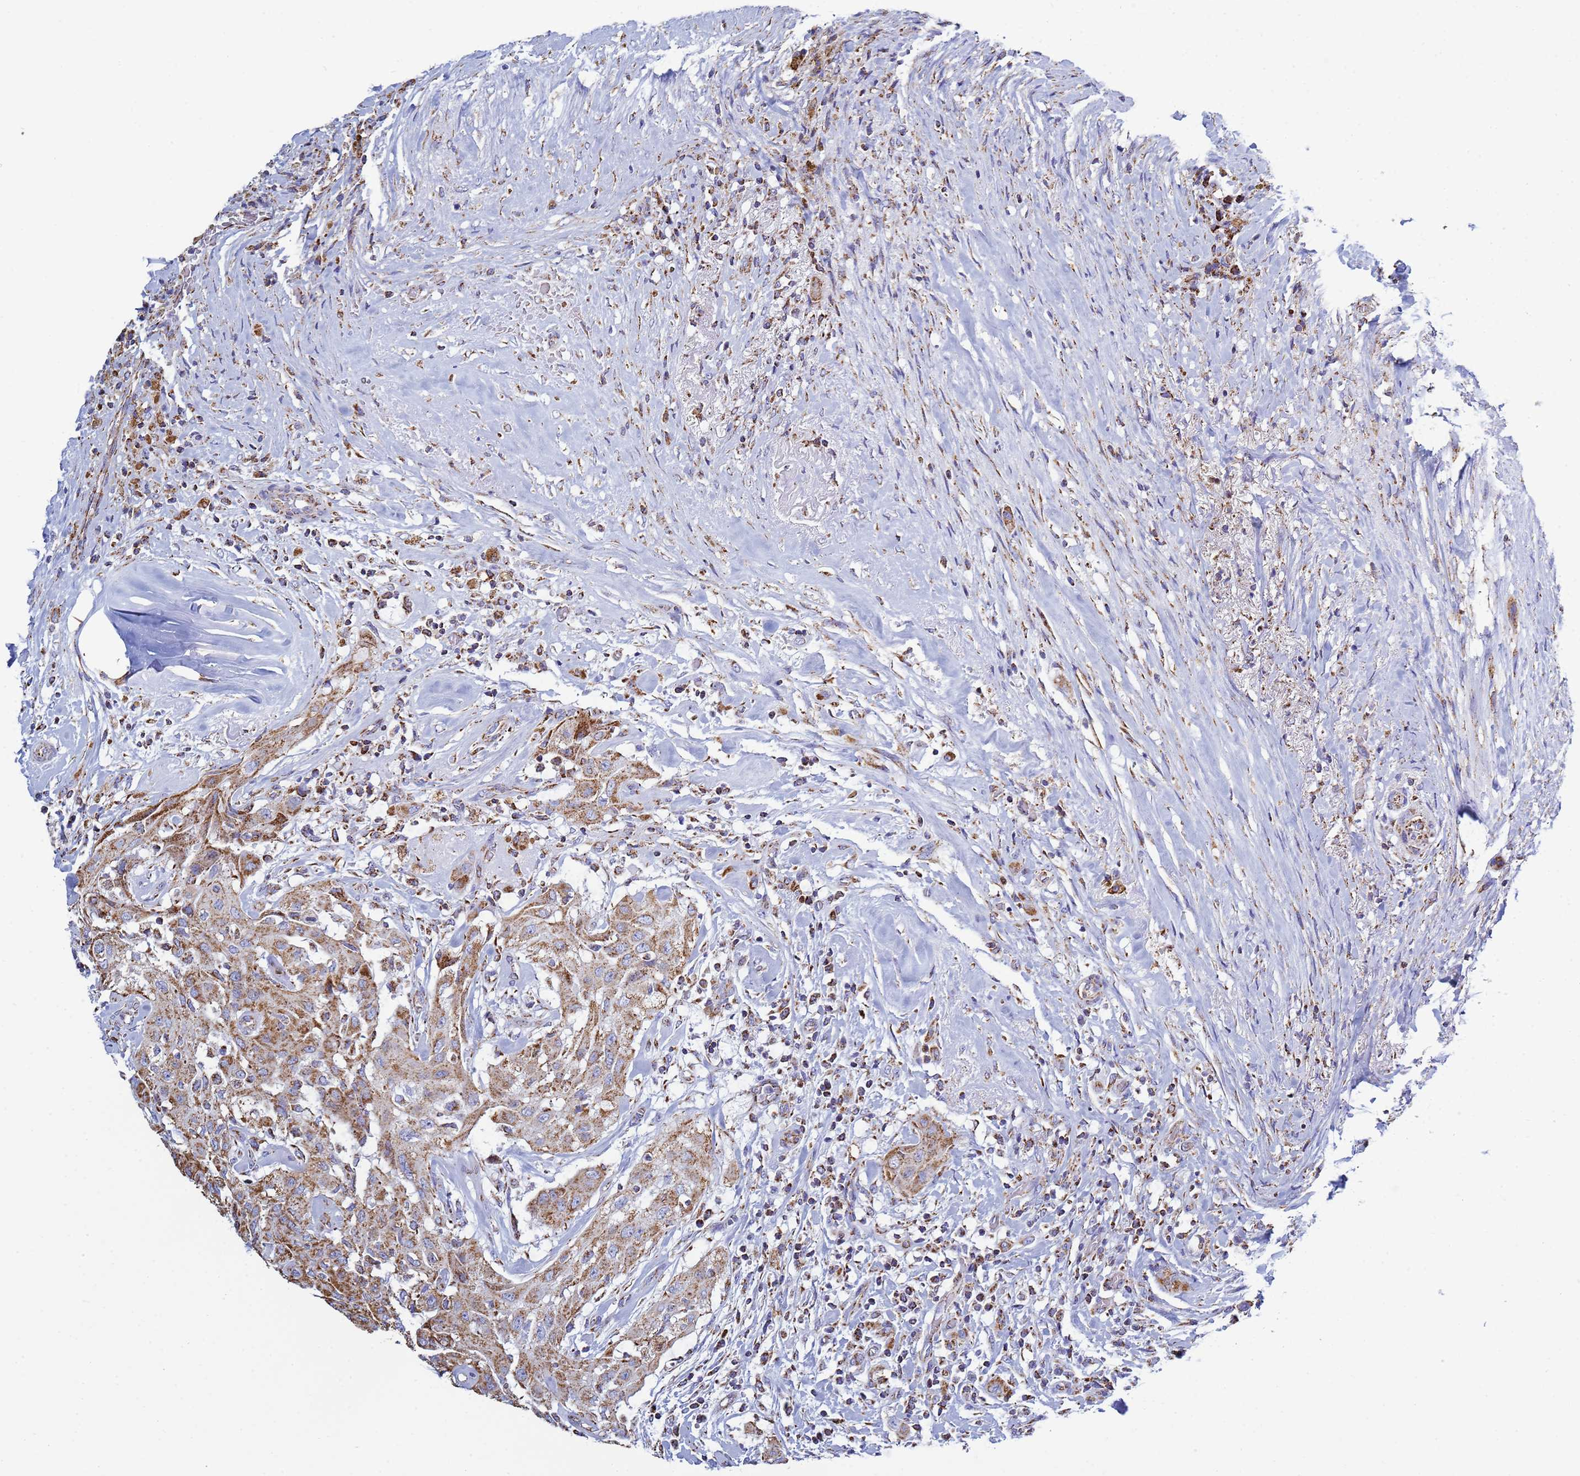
{"staining": {"intensity": "moderate", "quantity": ">75%", "location": "cytoplasmic/membranous"}, "tissue": "thyroid cancer", "cell_type": "Tumor cells", "image_type": "cancer", "snomed": [{"axis": "morphology", "description": "Papillary adenocarcinoma, NOS"}, {"axis": "topography", "description": "Thyroid gland"}], "caption": "Human papillary adenocarcinoma (thyroid) stained with a protein marker displays moderate staining in tumor cells.", "gene": "COQ4", "patient": {"sex": "female", "age": 59}}